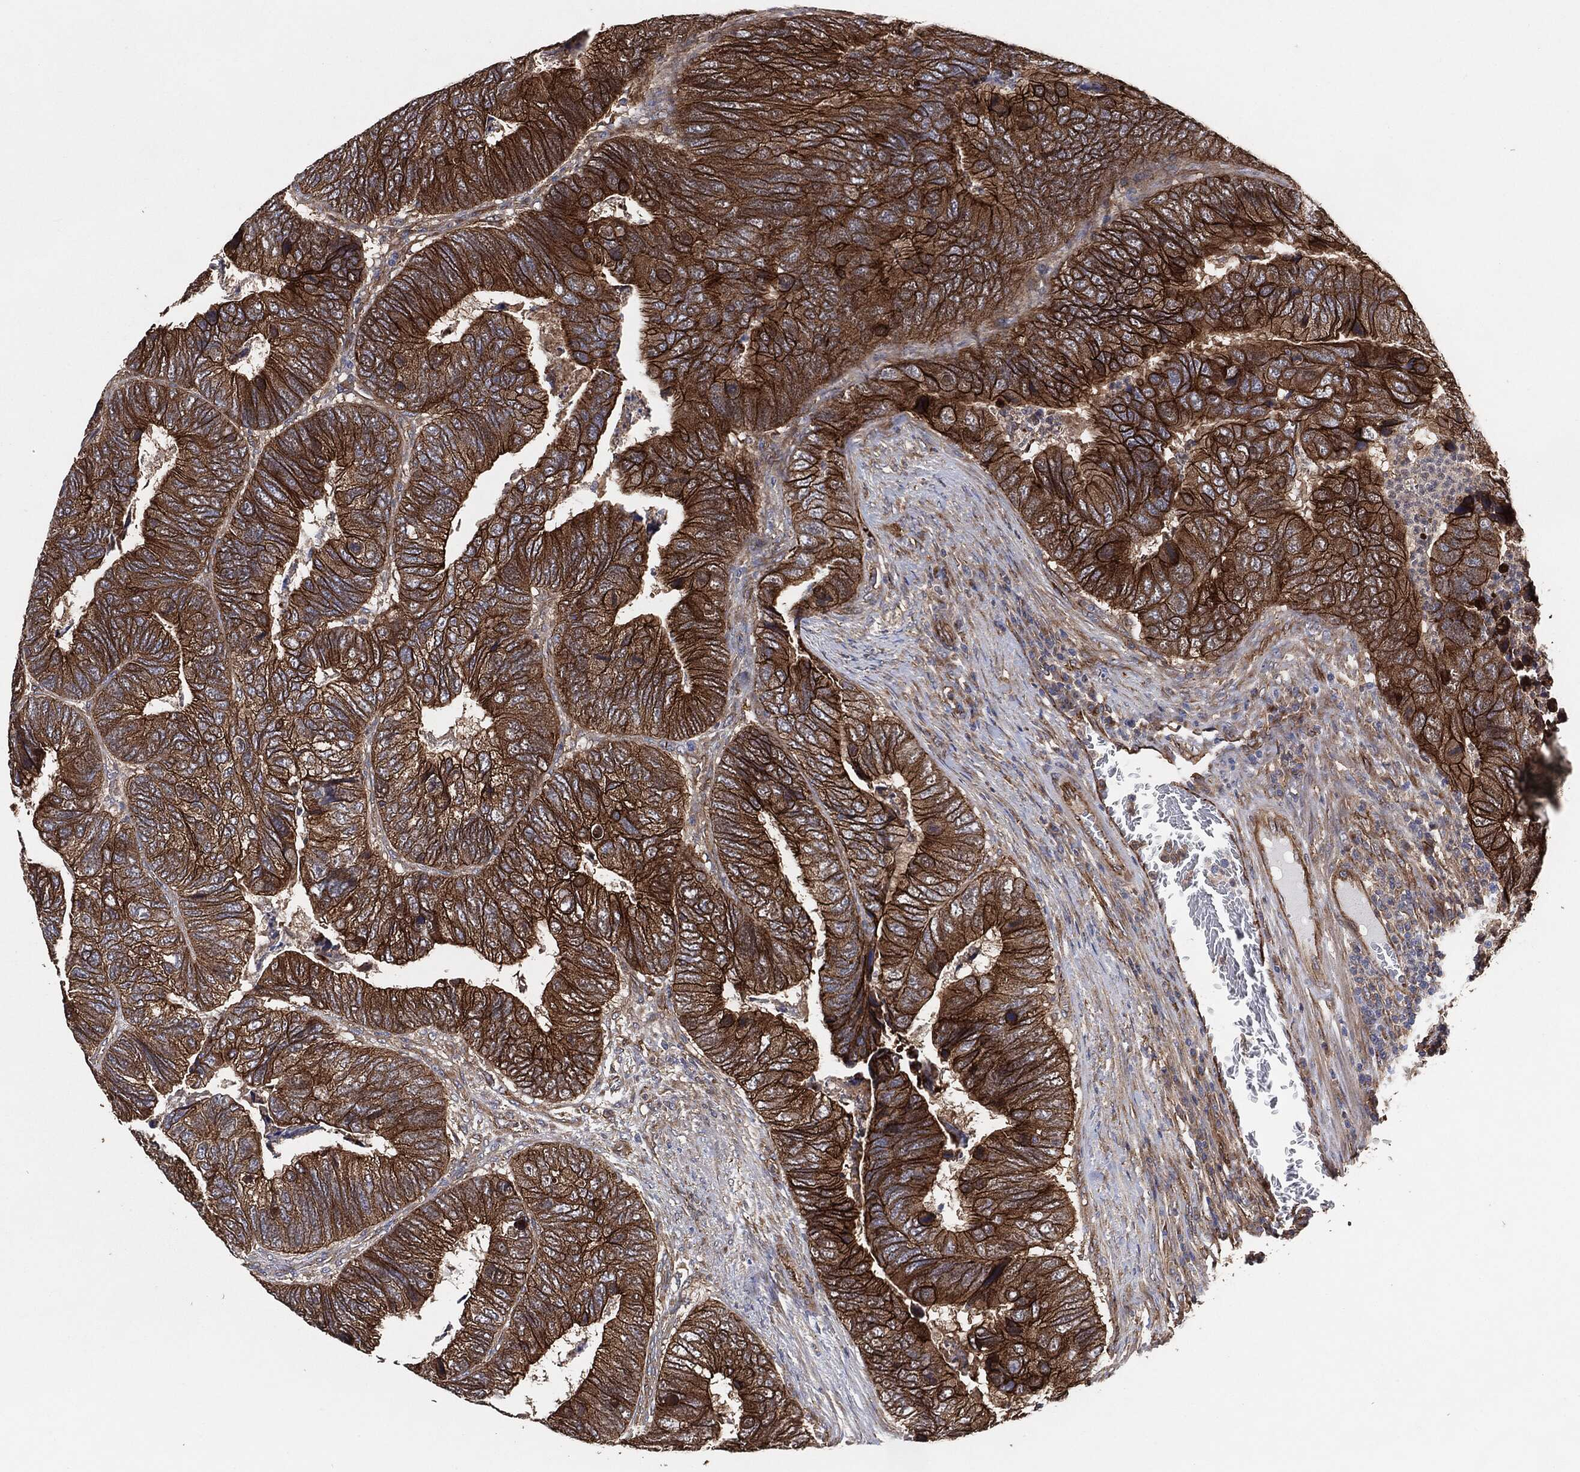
{"staining": {"intensity": "strong", "quantity": ">75%", "location": "cytoplasmic/membranous"}, "tissue": "colorectal cancer", "cell_type": "Tumor cells", "image_type": "cancer", "snomed": [{"axis": "morphology", "description": "Adenocarcinoma, NOS"}, {"axis": "topography", "description": "Colon"}], "caption": "The immunohistochemical stain highlights strong cytoplasmic/membranous expression in tumor cells of colorectal adenocarcinoma tissue.", "gene": "CTNNA1", "patient": {"sex": "female", "age": 67}}